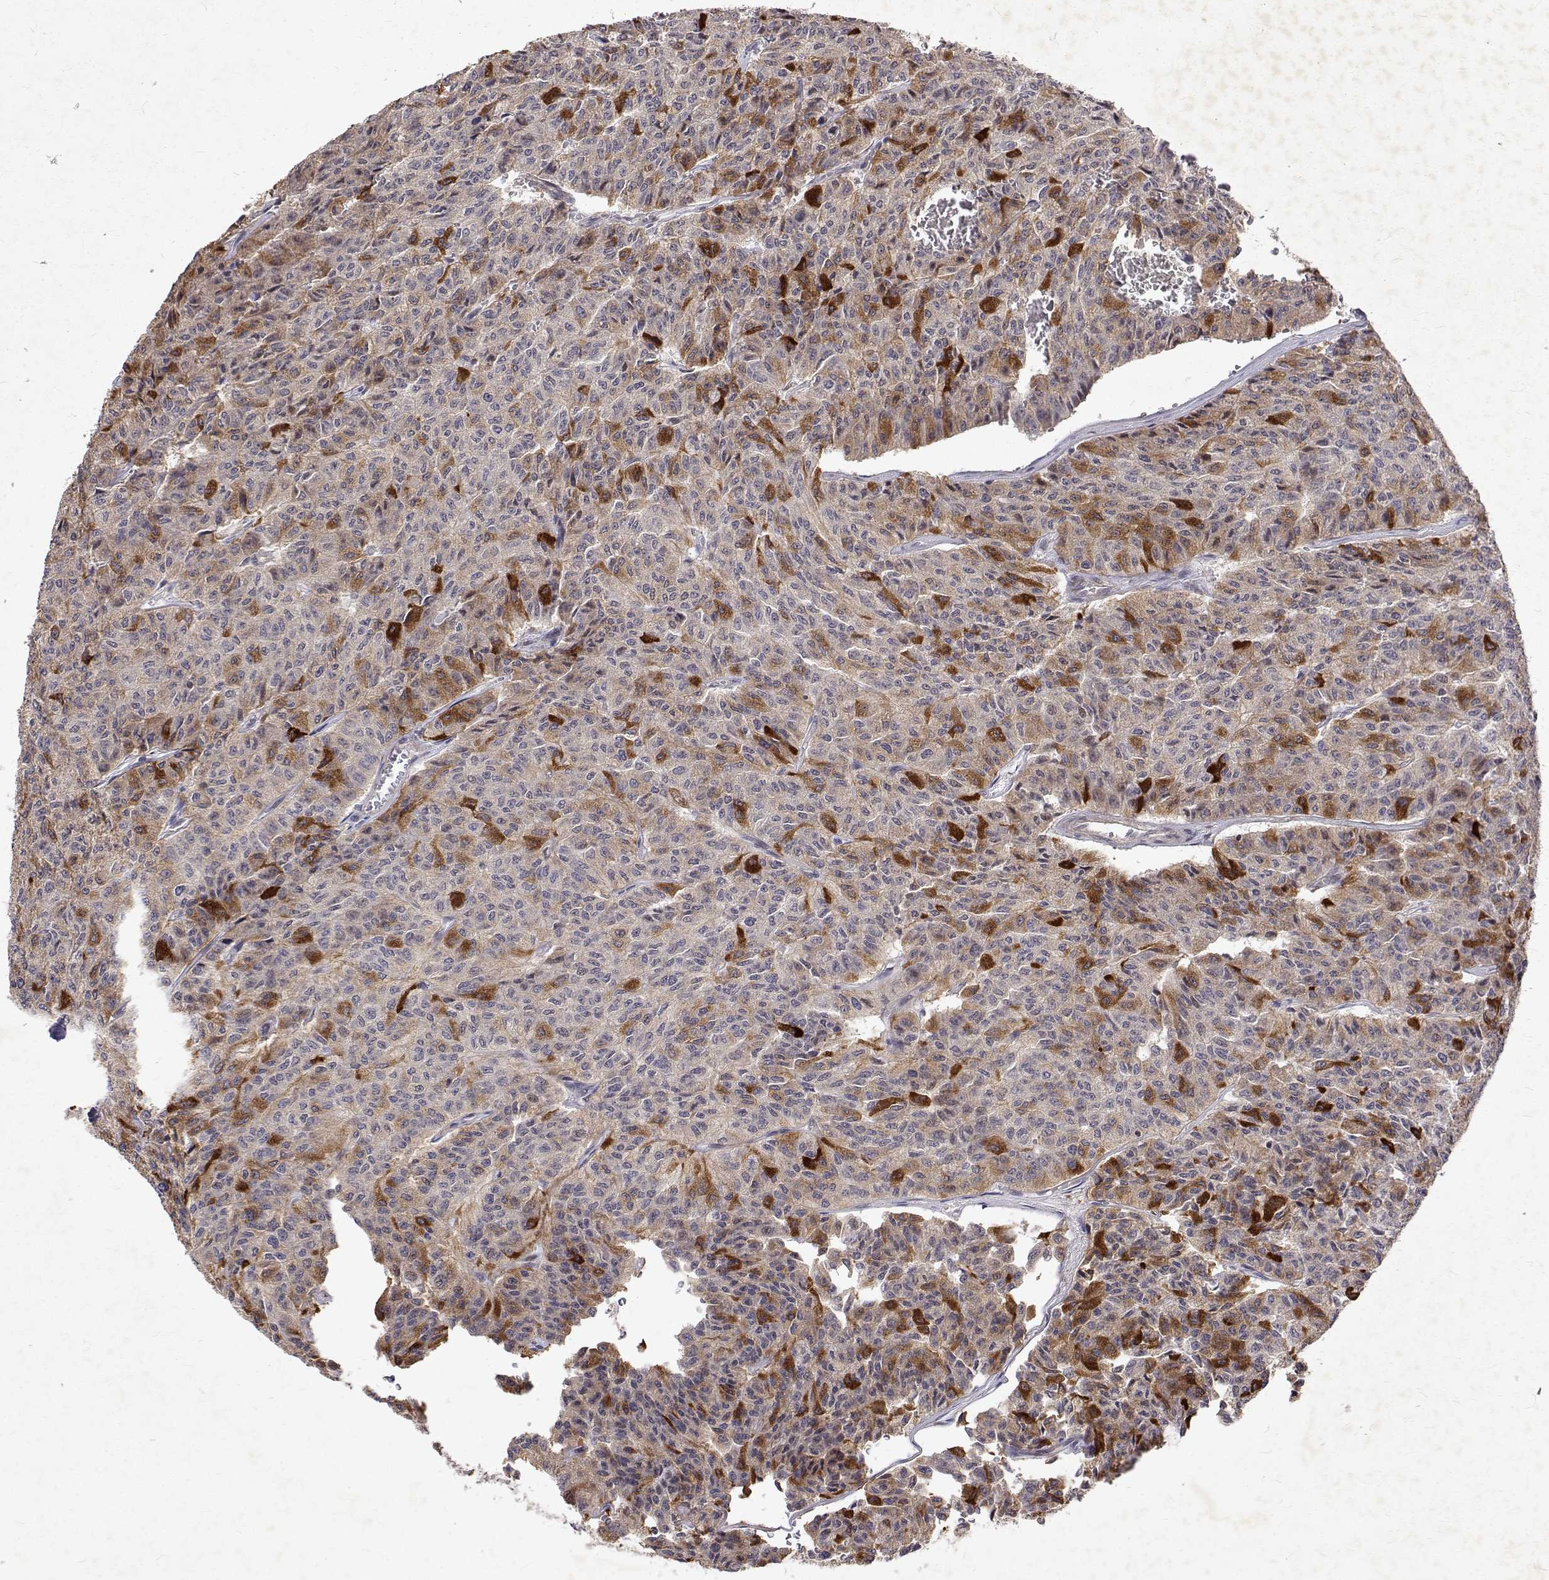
{"staining": {"intensity": "strong", "quantity": "<25%", "location": "cytoplasmic/membranous"}, "tissue": "carcinoid", "cell_type": "Tumor cells", "image_type": "cancer", "snomed": [{"axis": "morphology", "description": "Carcinoid, malignant, NOS"}, {"axis": "topography", "description": "Lung"}], "caption": "The micrograph exhibits staining of carcinoid, revealing strong cytoplasmic/membranous protein positivity (brown color) within tumor cells.", "gene": "ALKBH8", "patient": {"sex": "male", "age": 71}}